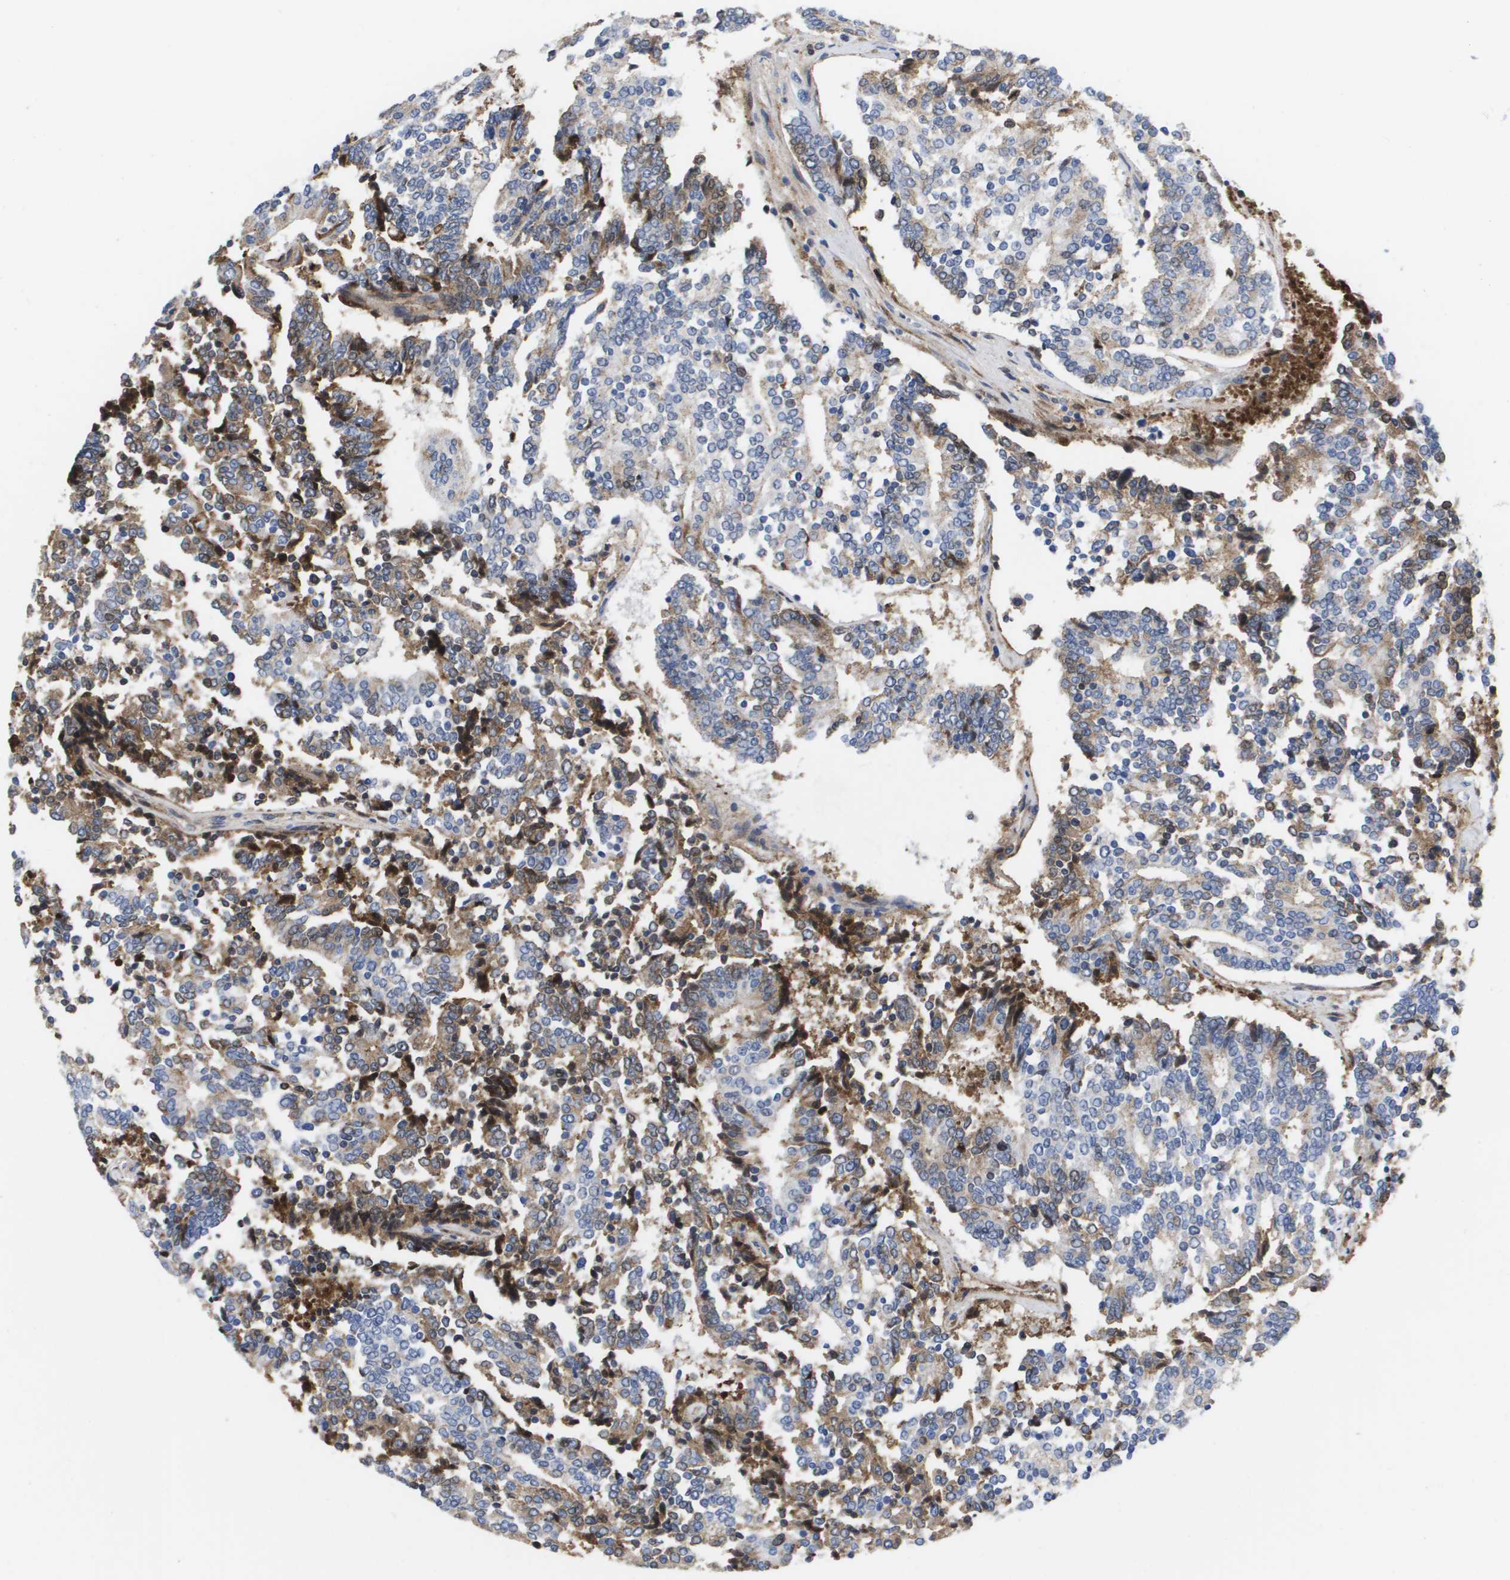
{"staining": {"intensity": "moderate", "quantity": "<25%", "location": "cytoplasmic/membranous"}, "tissue": "prostate cancer", "cell_type": "Tumor cells", "image_type": "cancer", "snomed": [{"axis": "morphology", "description": "Normal tissue, NOS"}, {"axis": "morphology", "description": "Adenocarcinoma, High grade"}, {"axis": "topography", "description": "Prostate"}, {"axis": "topography", "description": "Seminal veicle"}], "caption": "This micrograph exhibits IHC staining of adenocarcinoma (high-grade) (prostate), with low moderate cytoplasmic/membranous expression in approximately <25% of tumor cells.", "gene": "SERPINC1", "patient": {"sex": "male", "age": 55}}